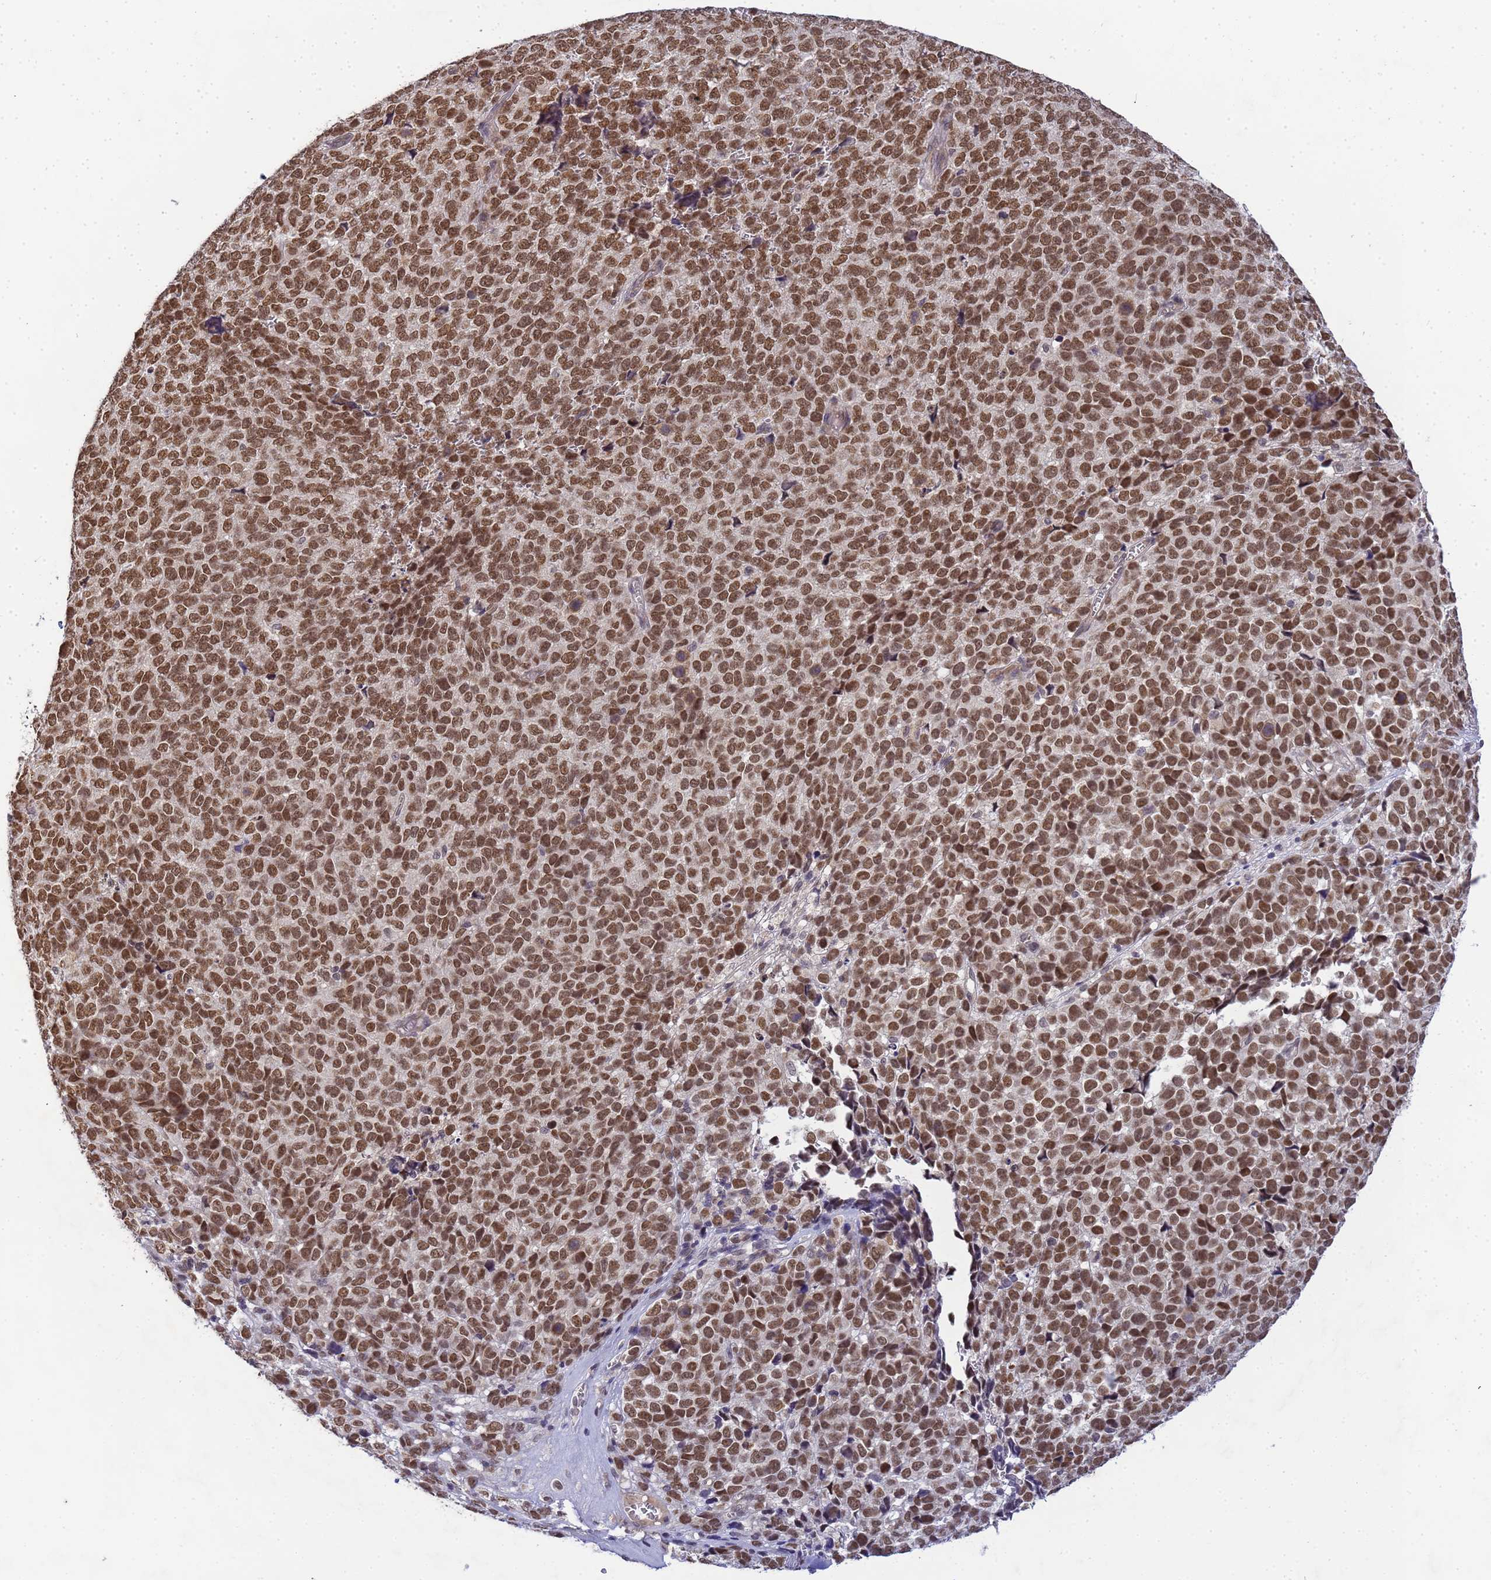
{"staining": {"intensity": "moderate", "quantity": ">75%", "location": "nuclear"}, "tissue": "melanoma", "cell_type": "Tumor cells", "image_type": "cancer", "snomed": [{"axis": "morphology", "description": "Malignant melanoma, NOS"}, {"axis": "topography", "description": "Nose, NOS"}], "caption": "Tumor cells demonstrate medium levels of moderate nuclear positivity in about >75% of cells in melanoma.", "gene": "MYL7", "patient": {"sex": "female", "age": 48}}